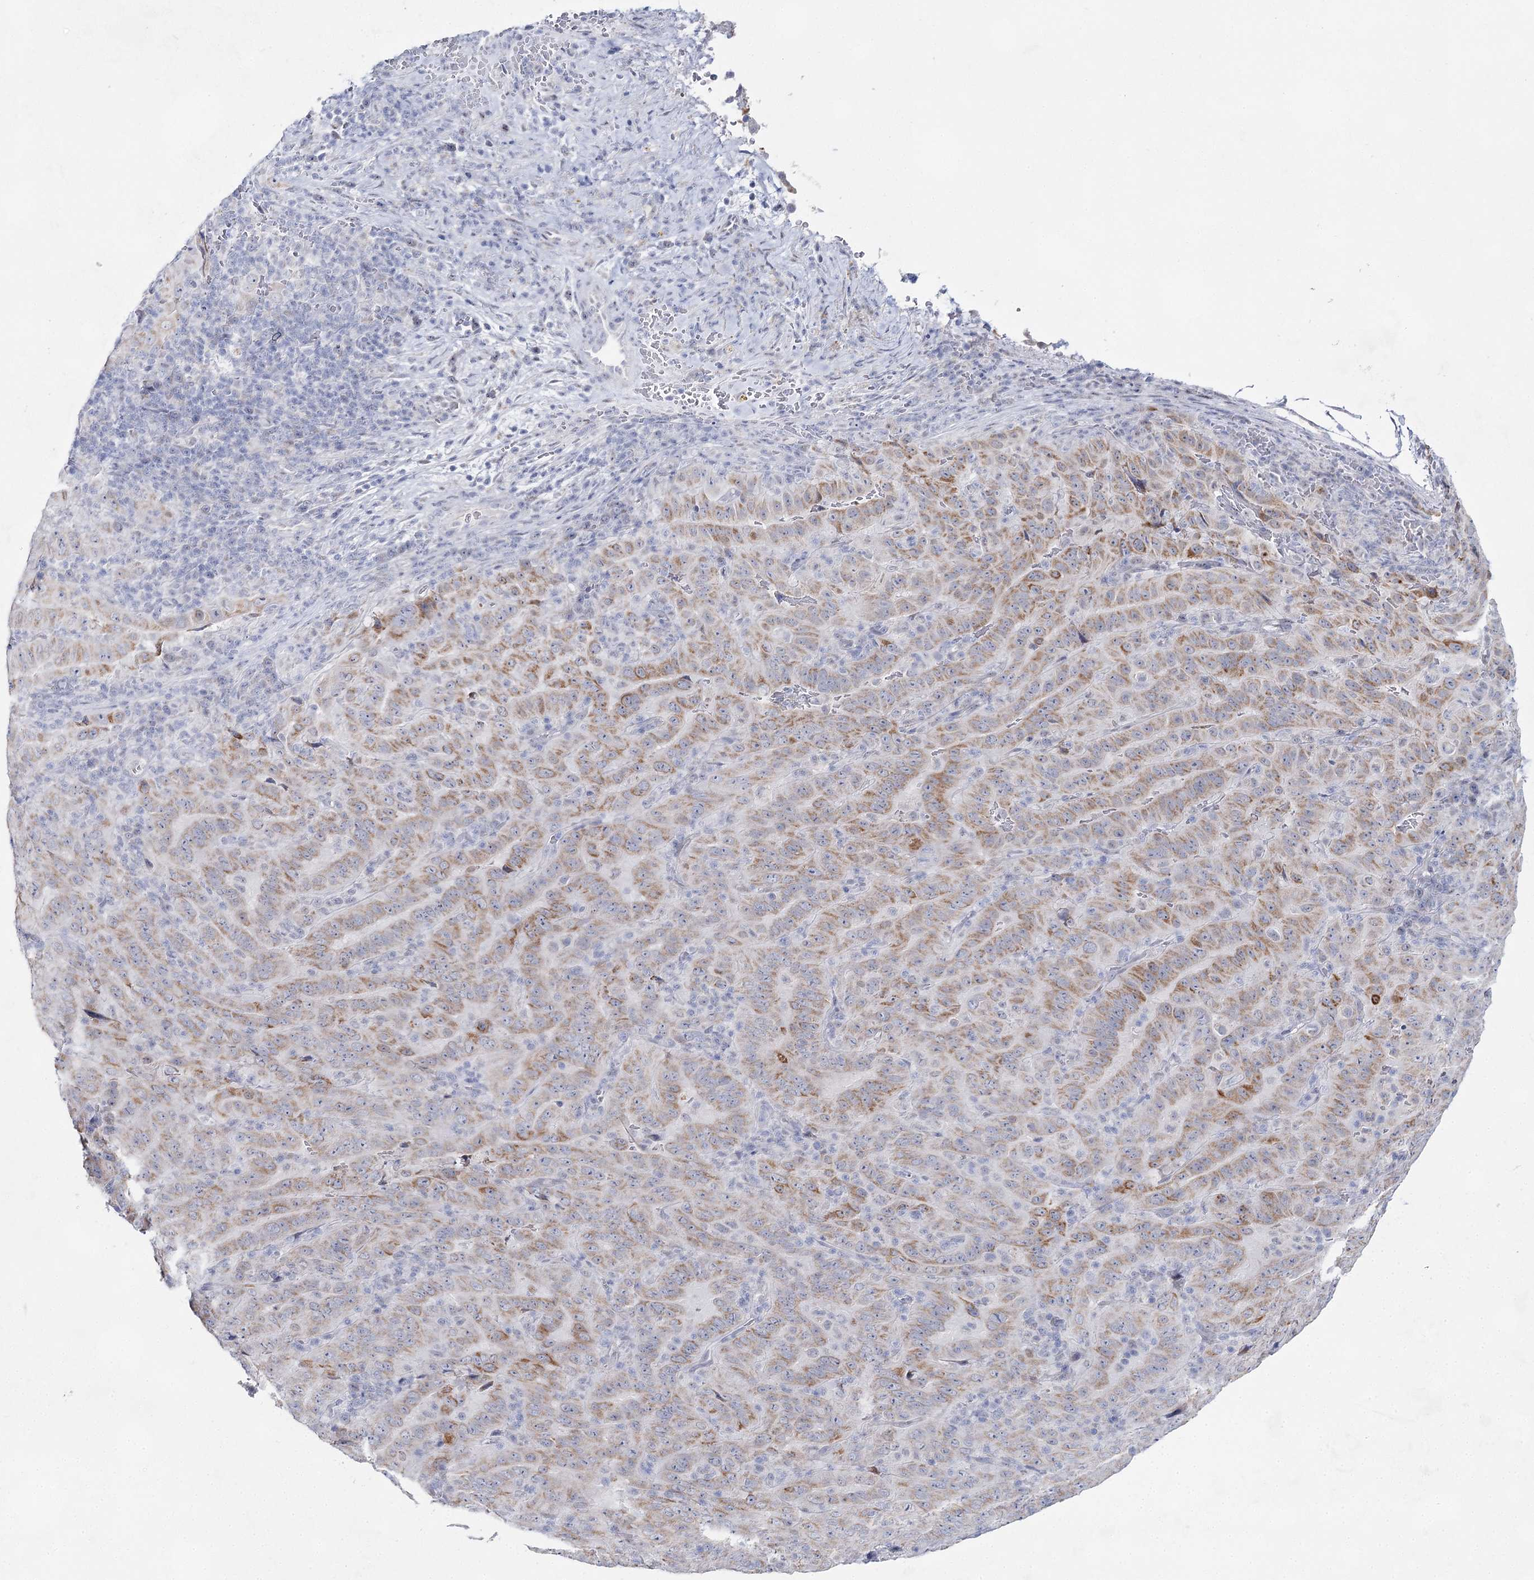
{"staining": {"intensity": "moderate", "quantity": "25%-75%", "location": "cytoplasmic/membranous"}, "tissue": "pancreatic cancer", "cell_type": "Tumor cells", "image_type": "cancer", "snomed": [{"axis": "morphology", "description": "Adenocarcinoma, NOS"}, {"axis": "topography", "description": "Pancreas"}], "caption": "An image of human pancreatic adenocarcinoma stained for a protein shows moderate cytoplasmic/membranous brown staining in tumor cells.", "gene": "BPHL", "patient": {"sex": "male", "age": 63}}